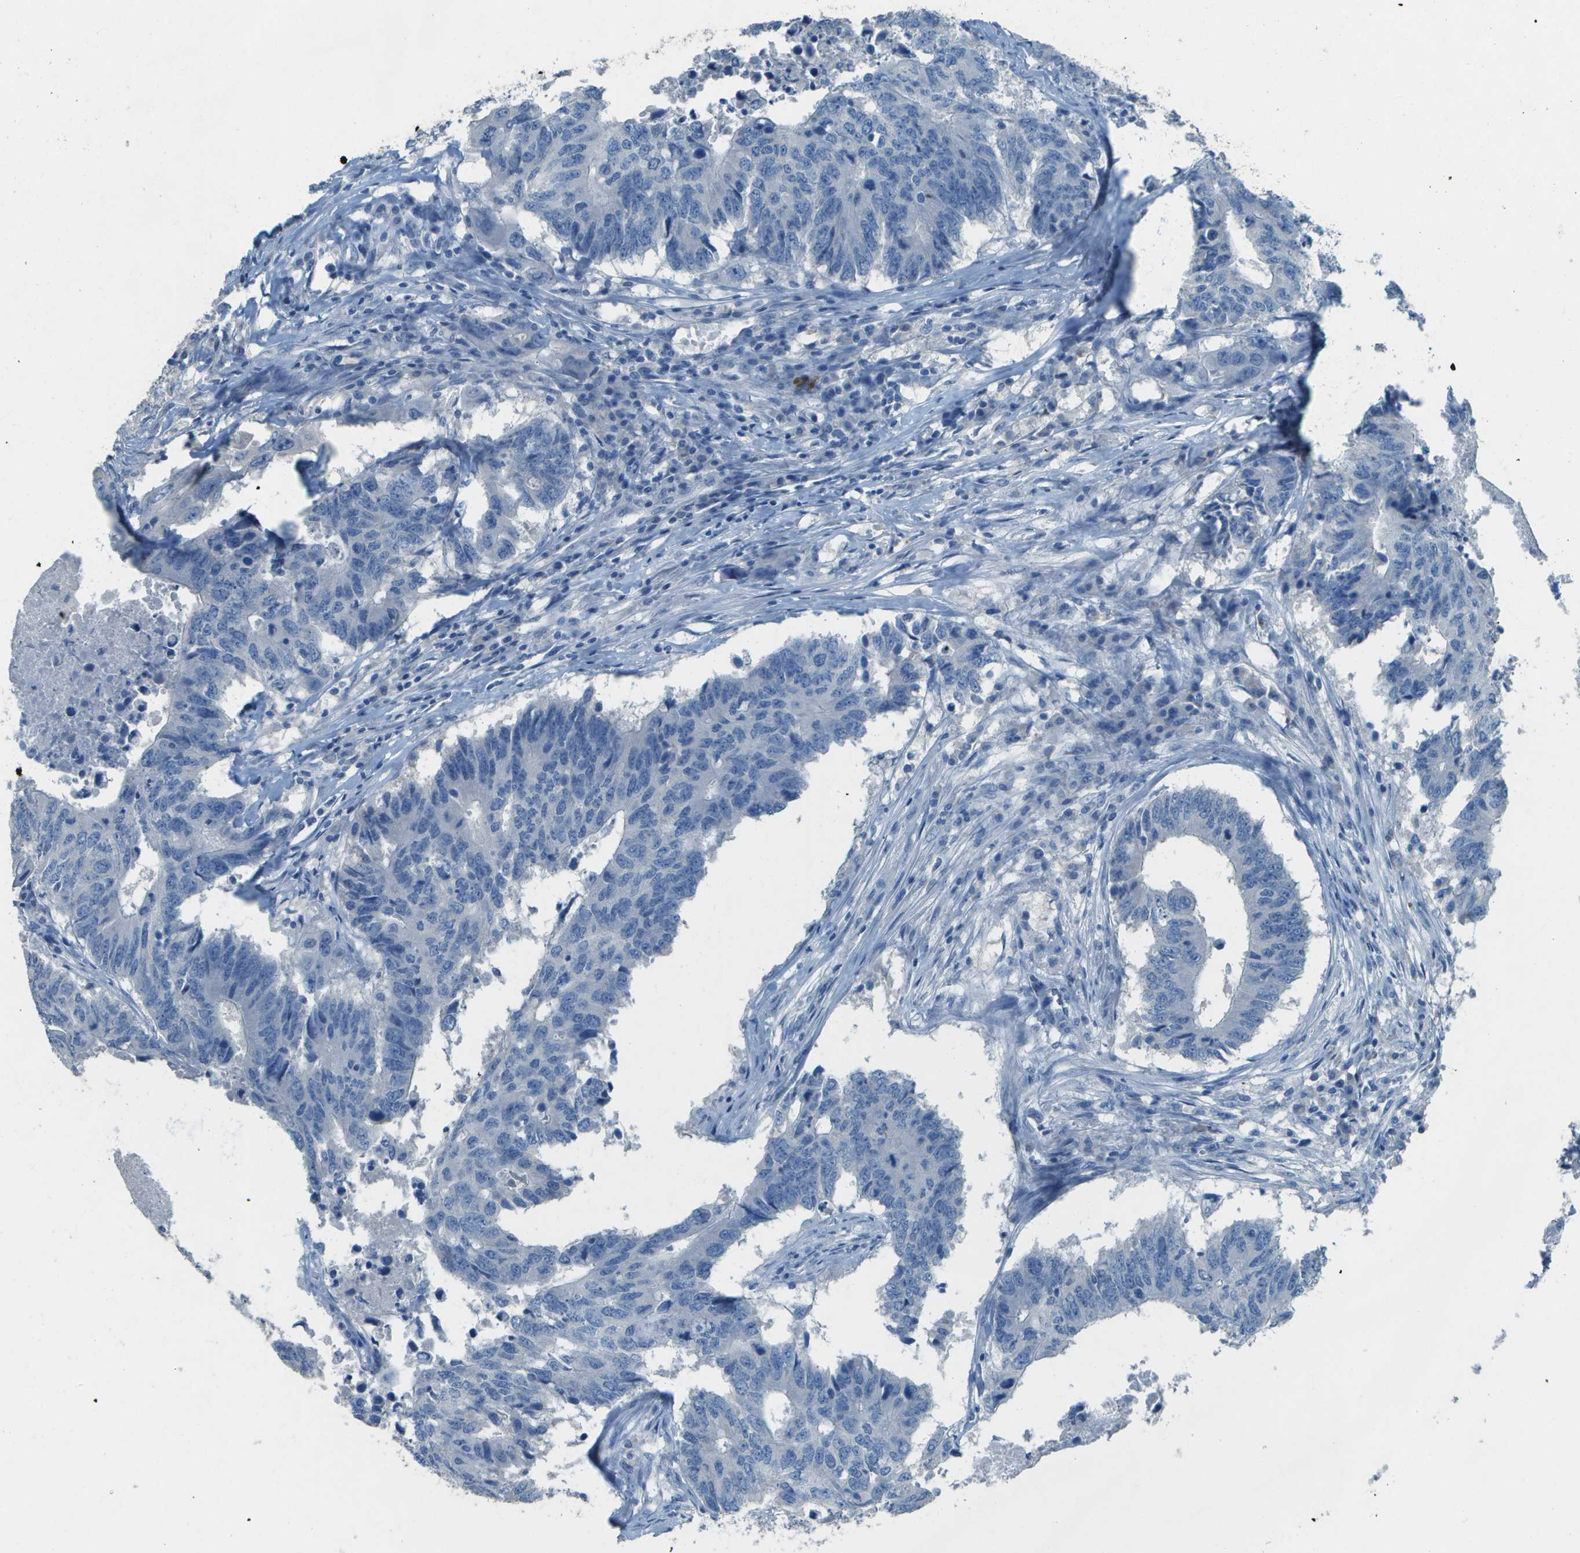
{"staining": {"intensity": "negative", "quantity": "none", "location": "none"}, "tissue": "colorectal cancer", "cell_type": "Tumor cells", "image_type": "cancer", "snomed": [{"axis": "morphology", "description": "Adenocarcinoma, NOS"}, {"axis": "topography", "description": "Colon"}], "caption": "Human adenocarcinoma (colorectal) stained for a protein using immunohistochemistry demonstrates no expression in tumor cells.", "gene": "LGI2", "patient": {"sex": "male", "age": 71}}